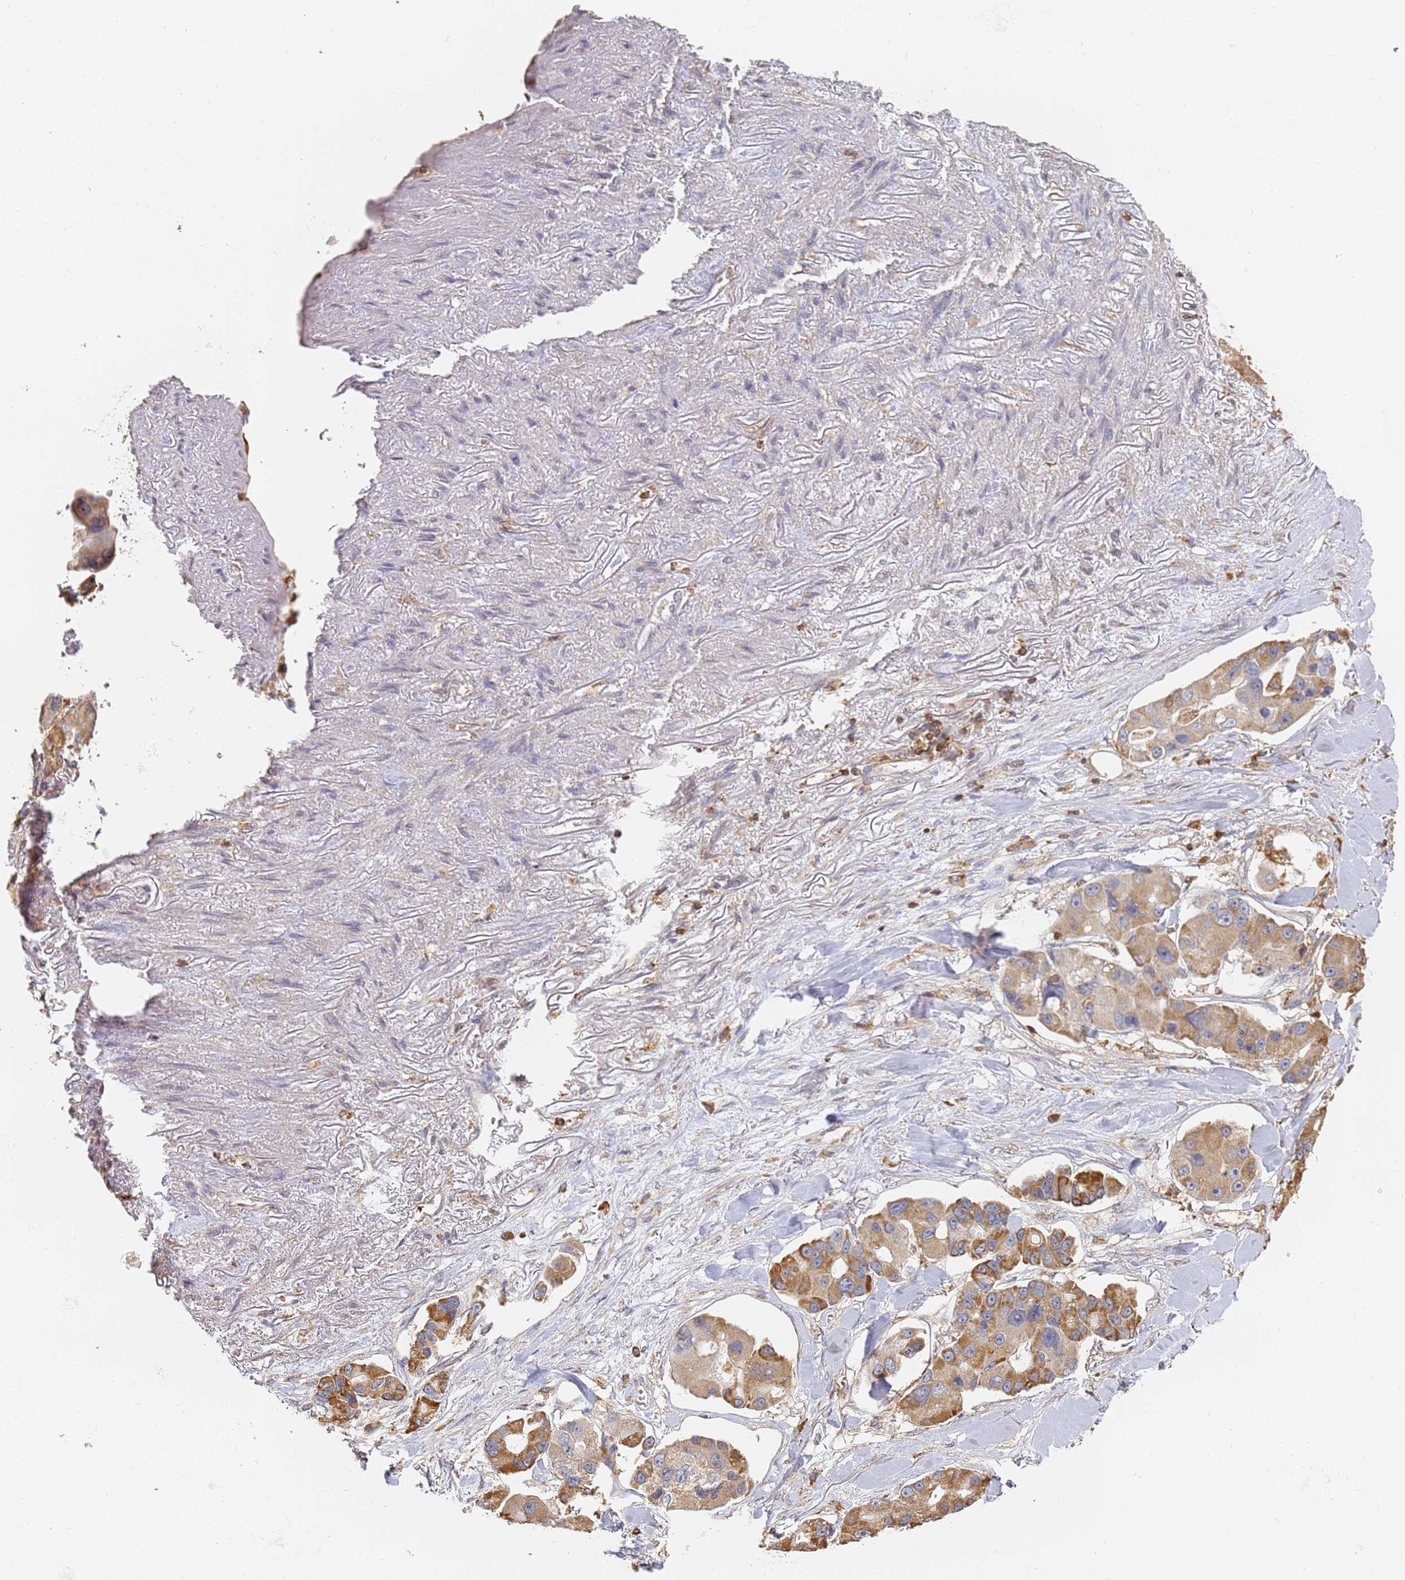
{"staining": {"intensity": "moderate", "quantity": "25%-75%", "location": "cytoplasmic/membranous"}, "tissue": "lung cancer", "cell_type": "Tumor cells", "image_type": "cancer", "snomed": [{"axis": "morphology", "description": "Adenocarcinoma, NOS"}, {"axis": "topography", "description": "Lung"}], "caption": "Tumor cells exhibit medium levels of moderate cytoplasmic/membranous positivity in about 25%-75% of cells in human adenocarcinoma (lung). Using DAB (3,3'-diaminobenzidine) (brown) and hematoxylin (blue) stains, captured at high magnification using brightfield microscopy.", "gene": "BIN2", "patient": {"sex": "female", "age": 54}}